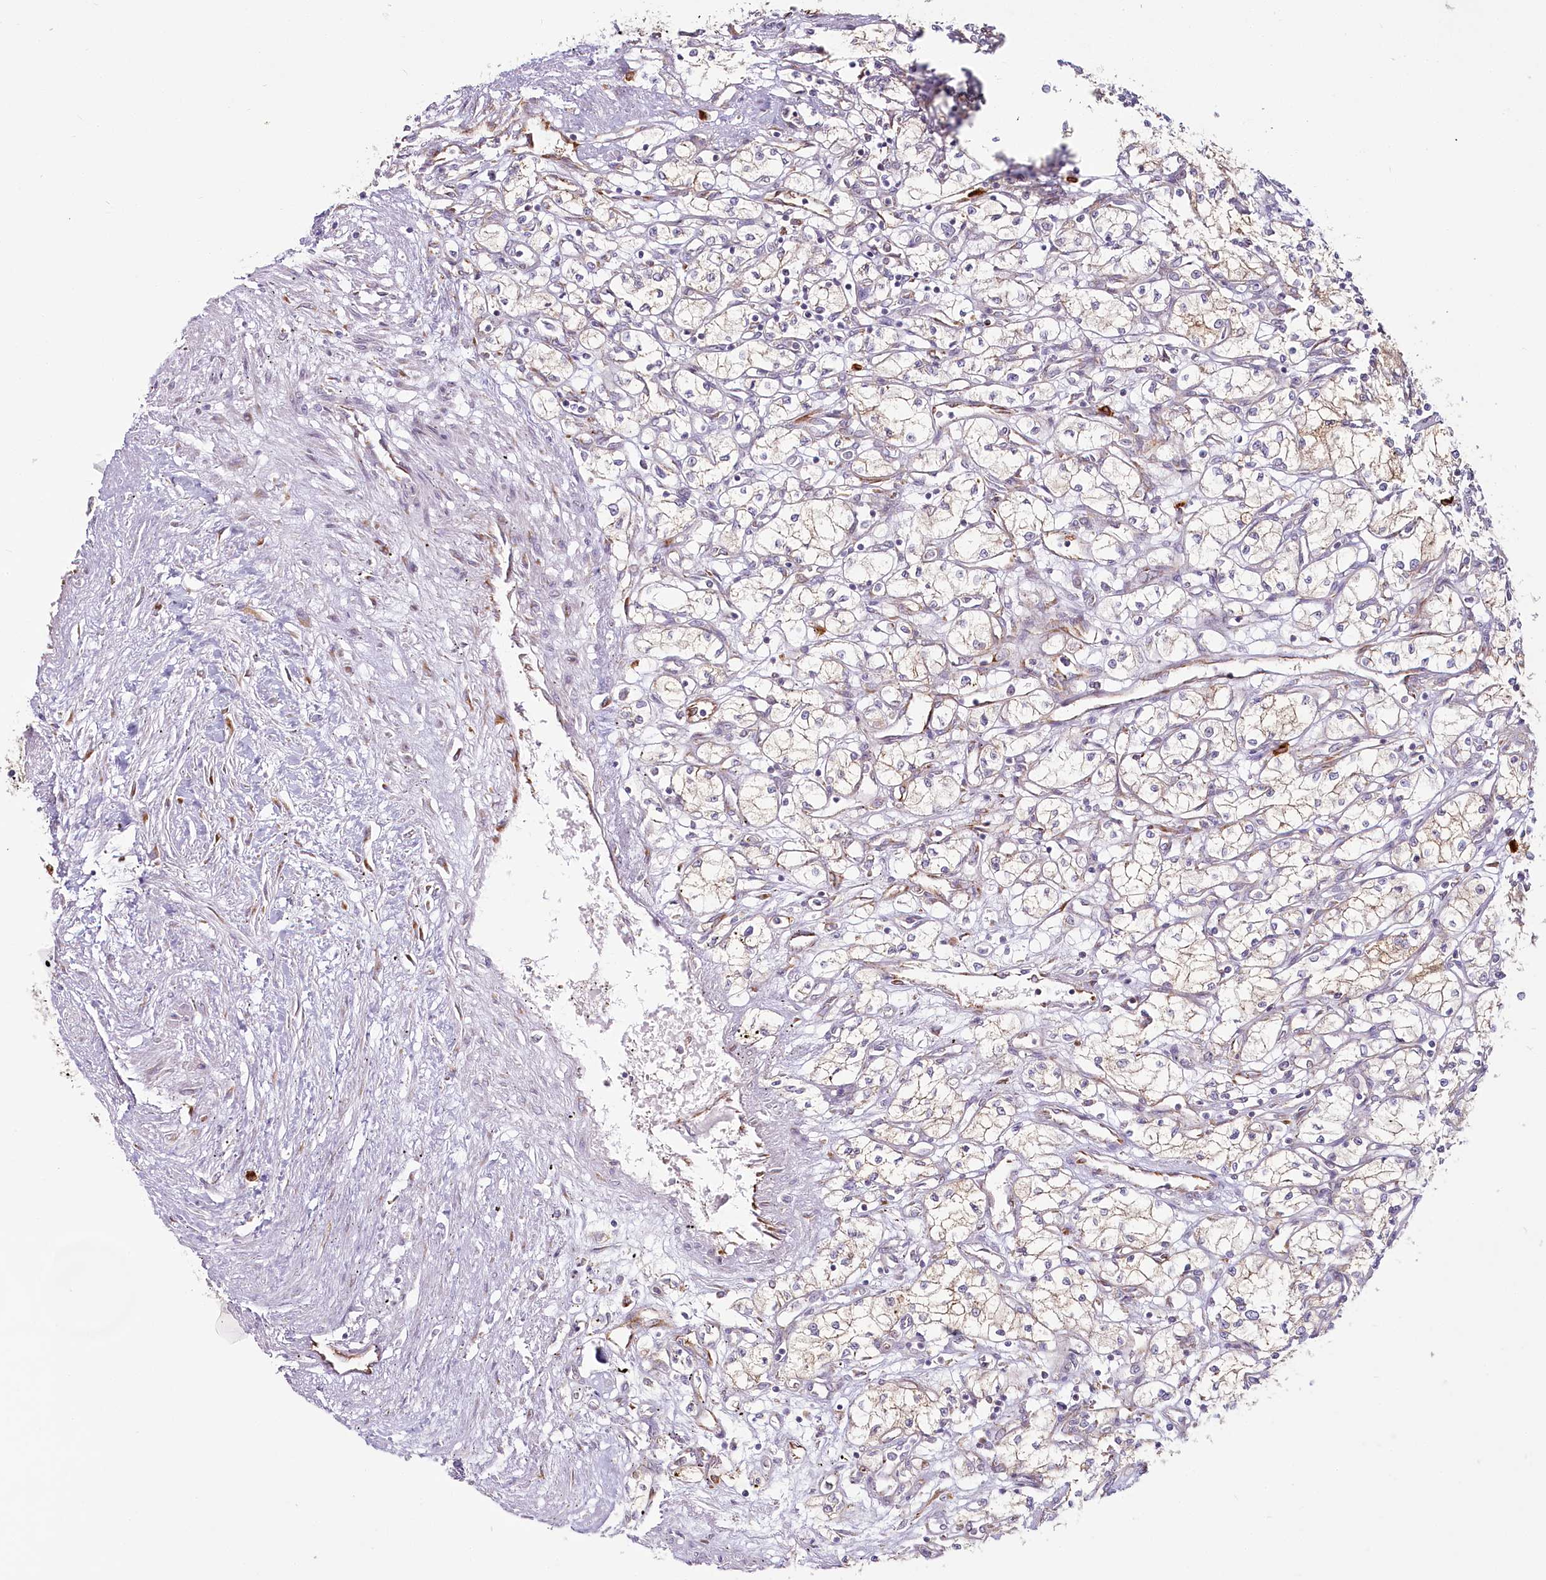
{"staining": {"intensity": "weak", "quantity": "<25%", "location": "cytoplasmic/membranous"}, "tissue": "renal cancer", "cell_type": "Tumor cells", "image_type": "cancer", "snomed": [{"axis": "morphology", "description": "Adenocarcinoma, NOS"}, {"axis": "topography", "description": "Kidney"}], "caption": "Protein analysis of renal cancer demonstrates no significant positivity in tumor cells.", "gene": "HARS2", "patient": {"sex": "male", "age": 59}}